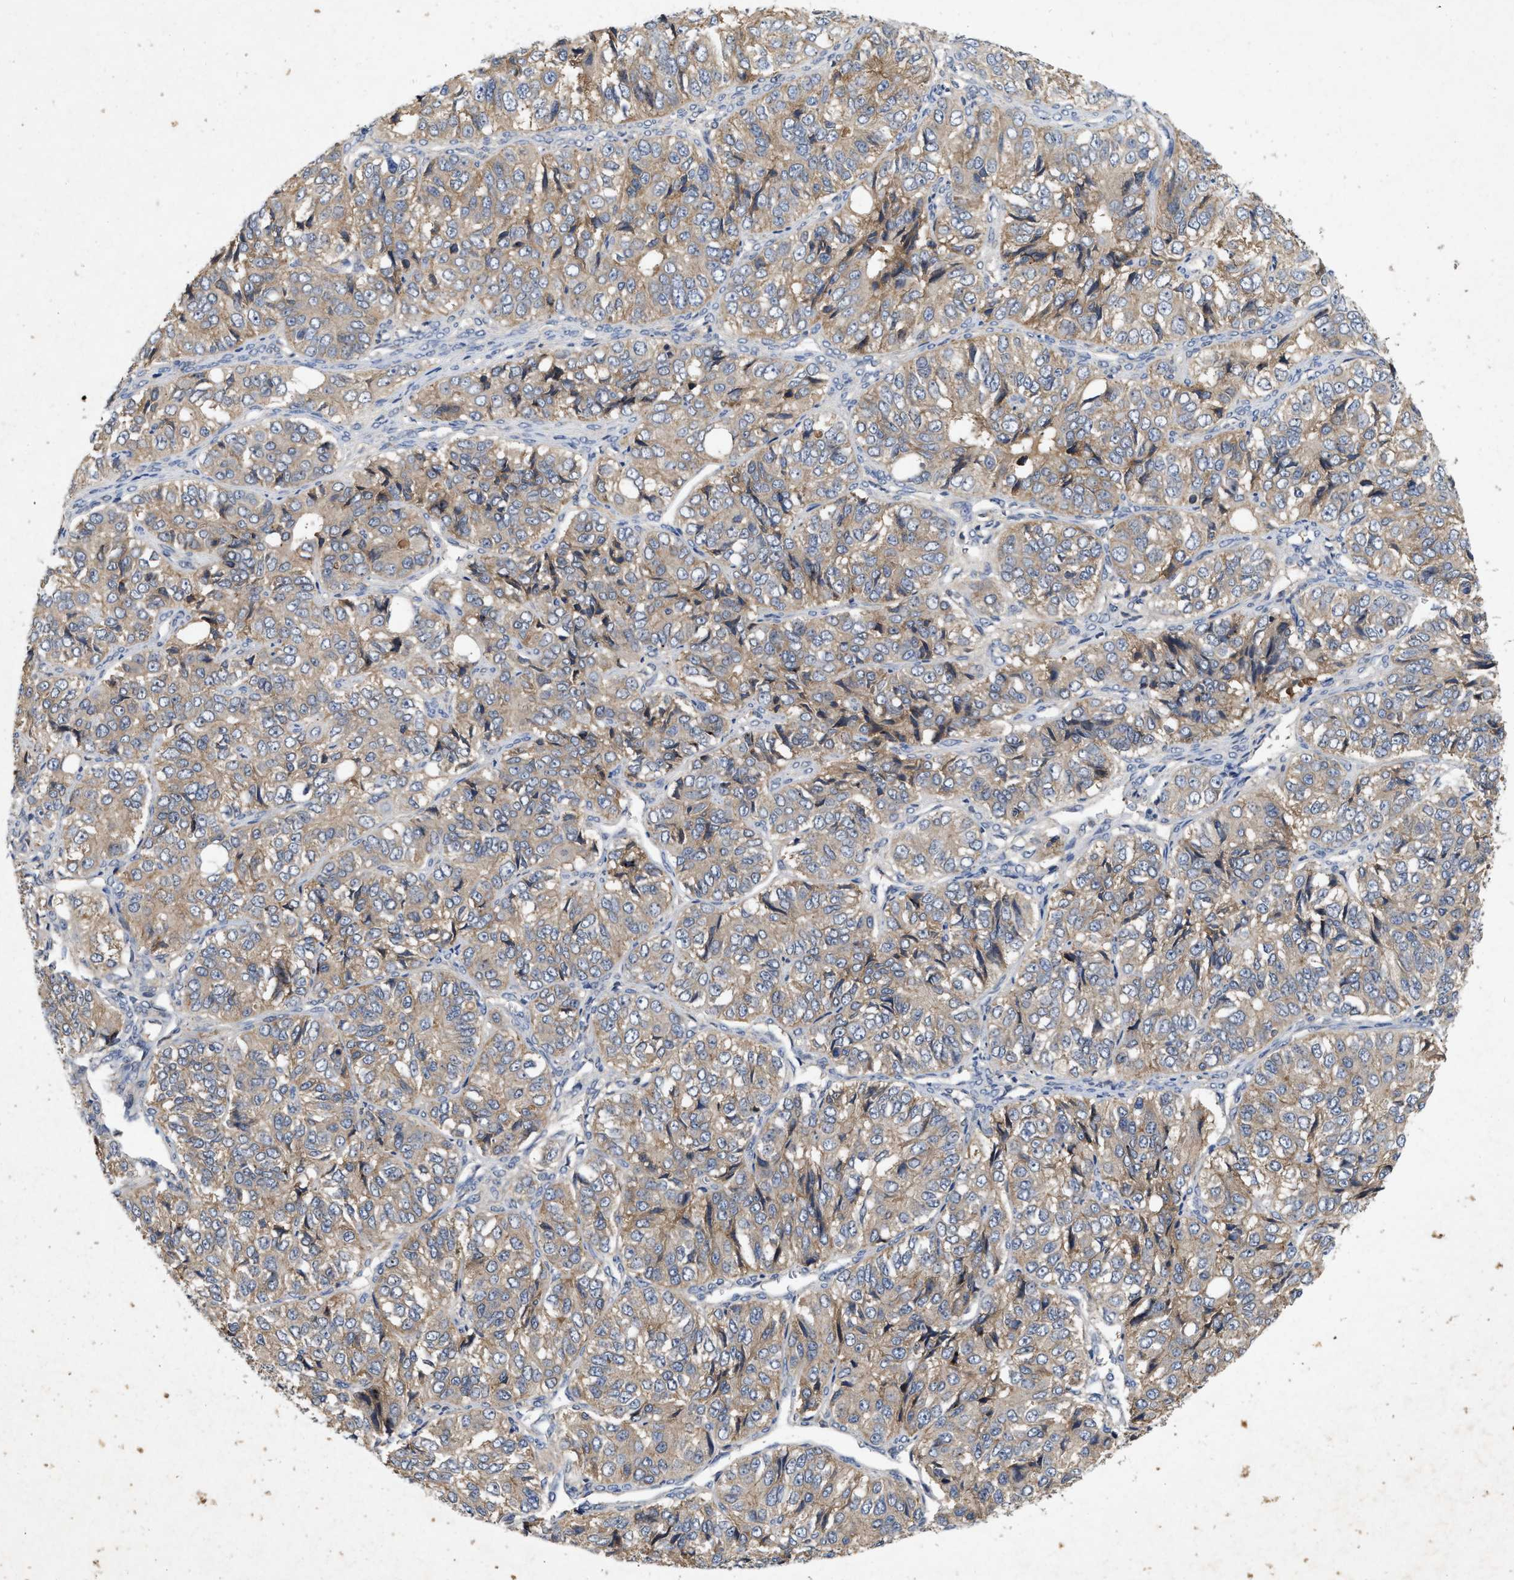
{"staining": {"intensity": "moderate", "quantity": ">75%", "location": "cytoplasmic/membranous"}, "tissue": "ovarian cancer", "cell_type": "Tumor cells", "image_type": "cancer", "snomed": [{"axis": "morphology", "description": "Carcinoma, endometroid"}, {"axis": "topography", "description": "Ovary"}], "caption": "Ovarian endometroid carcinoma stained for a protein demonstrates moderate cytoplasmic/membranous positivity in tumor cells. (DAB IHC, brown staining for protein, blue staining for nuclei).", "gene": "LPAR2", "patient": {"sex": "female", "age": 51}}